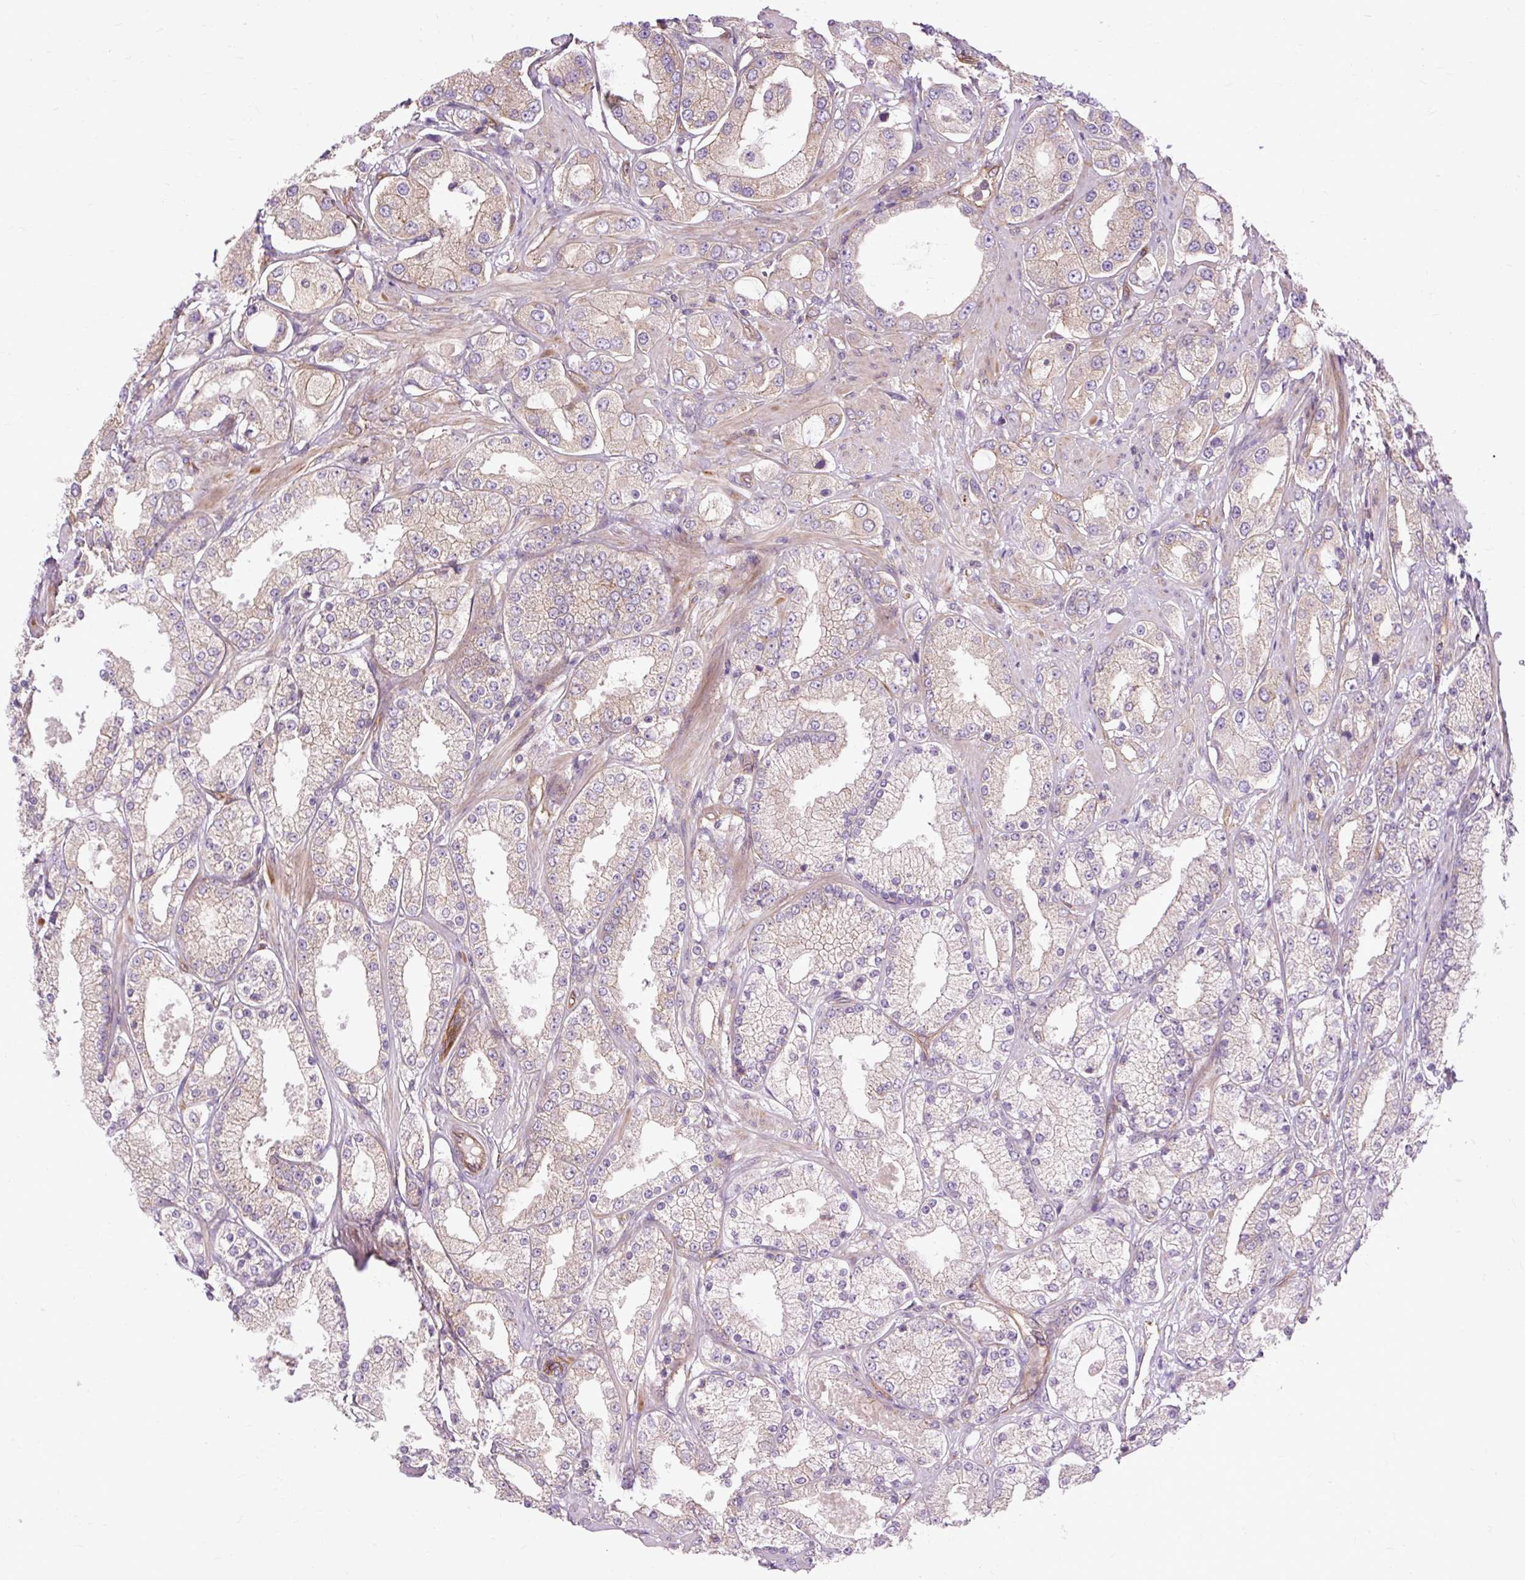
{"staining": {"intensity": "negative", "quantity": "none", "location": "none"}, "tissue": "prostate cancer", "cell_type": "Tumor cells", "image_type": "cancer", "snomed": [{"axis": "morphology", "description": "Adenocarcinoma, High grade"}, {"axis": "topography", "description": "Prostate"}], "caption": "Immunohistochemistry (IHC) micrograph of neoplastic tissue: human prostate cancer (high-grade adenocarcinoma) stained with DAB shows no significant protein expression in tumor cells.", "gene": "CCDC93", "patient": {"sex": "male", "age": 68}}